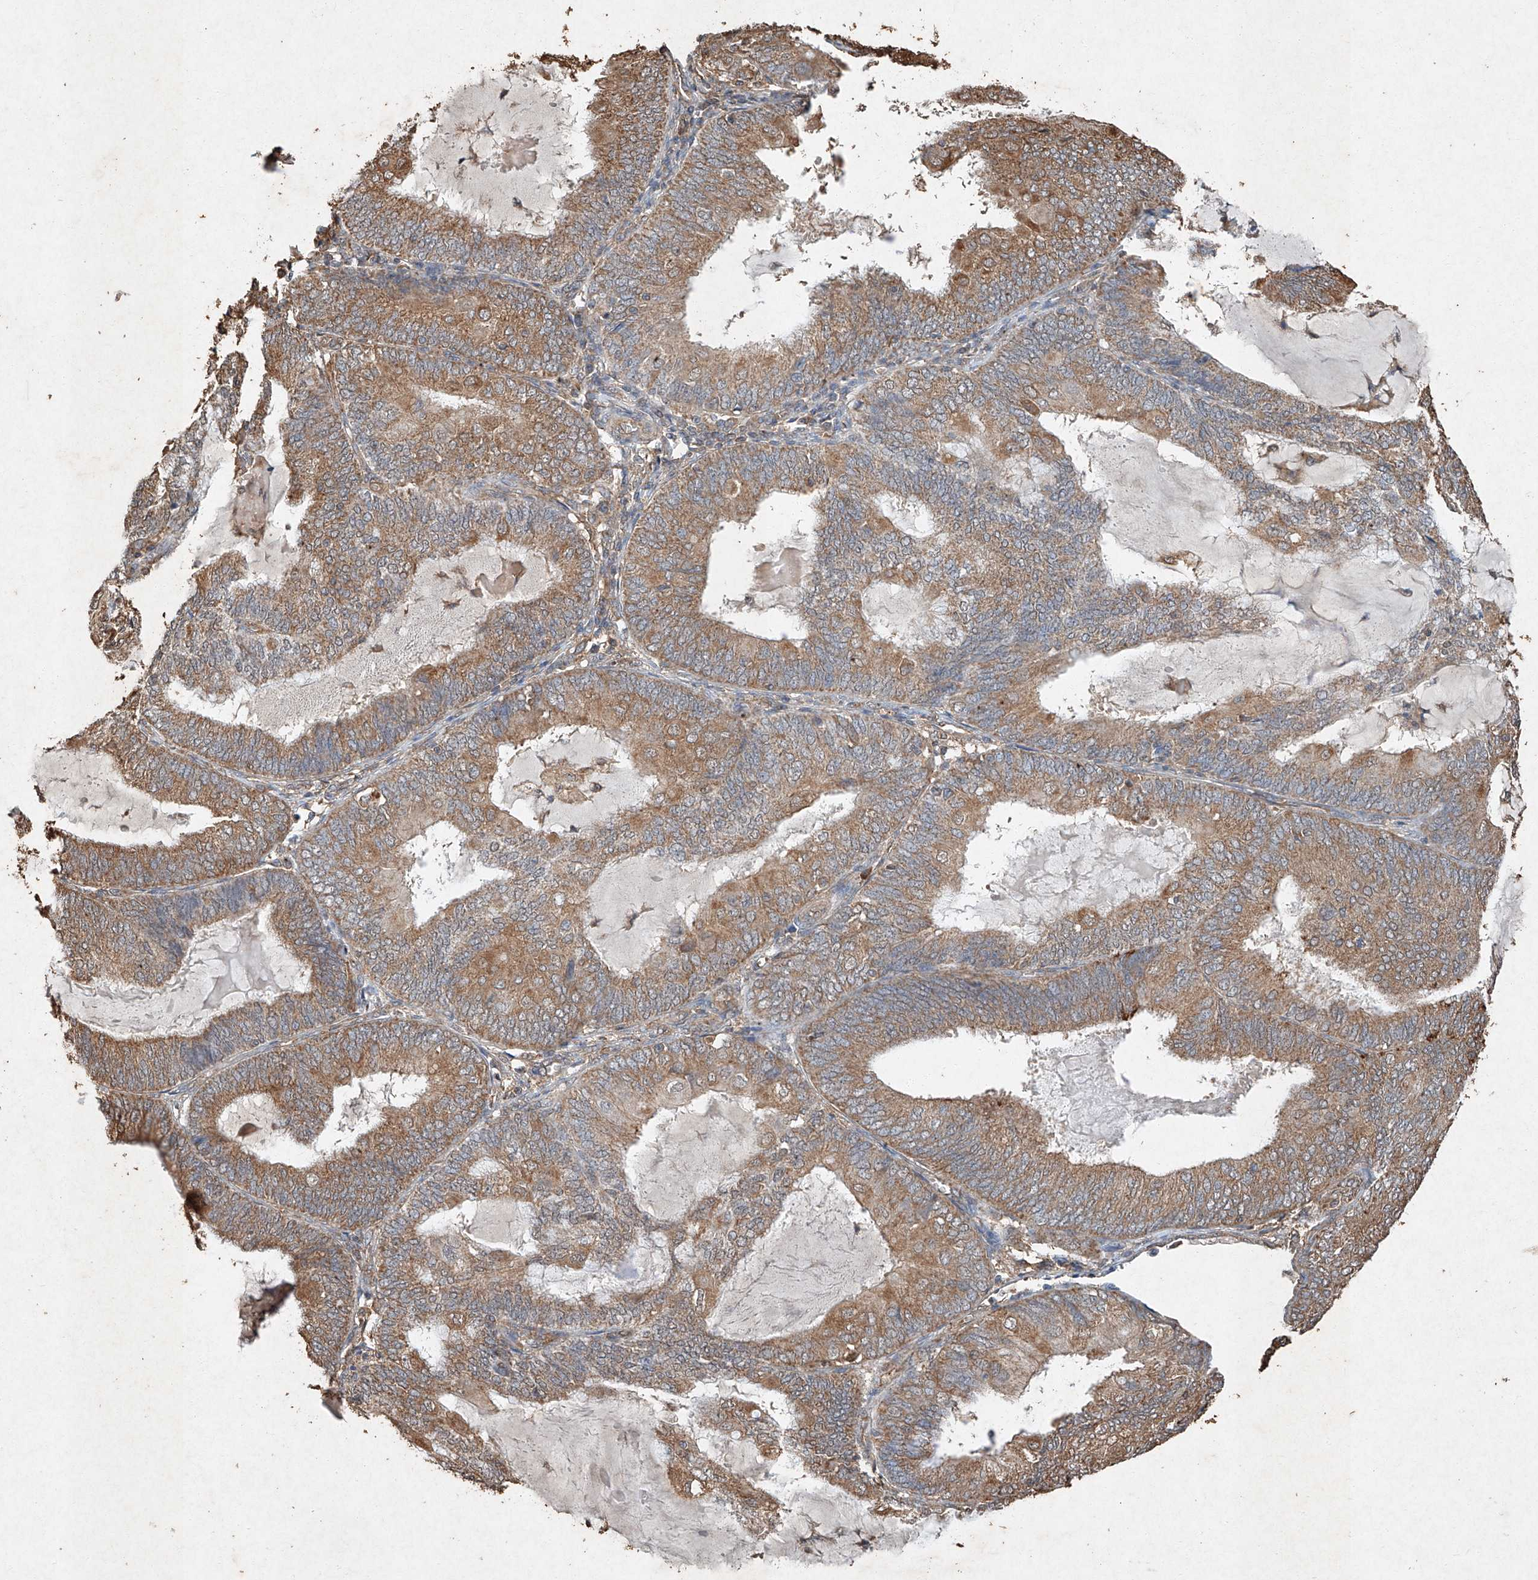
{"staining": {"intensity": "moderate", "quantity": ">75%", "location": "cytoplasmic/membranous"}, "tissue": "endometrial cancer", "cell_type": "Tumor cells", "image_type": "cancer", "snomed": [{"axis": "morphology", "description": "Adenocarcinoma, NOS"}, {"axis": "topography", "description": "Endometrium"}], "caption": "Protein analysis of endometrial cancer tissue displays moderate cytoplasmic/membranous positivity in about >75% of tumor cells.", "gene": "STK3", "patient": {"sex": "female", "age": 81}}